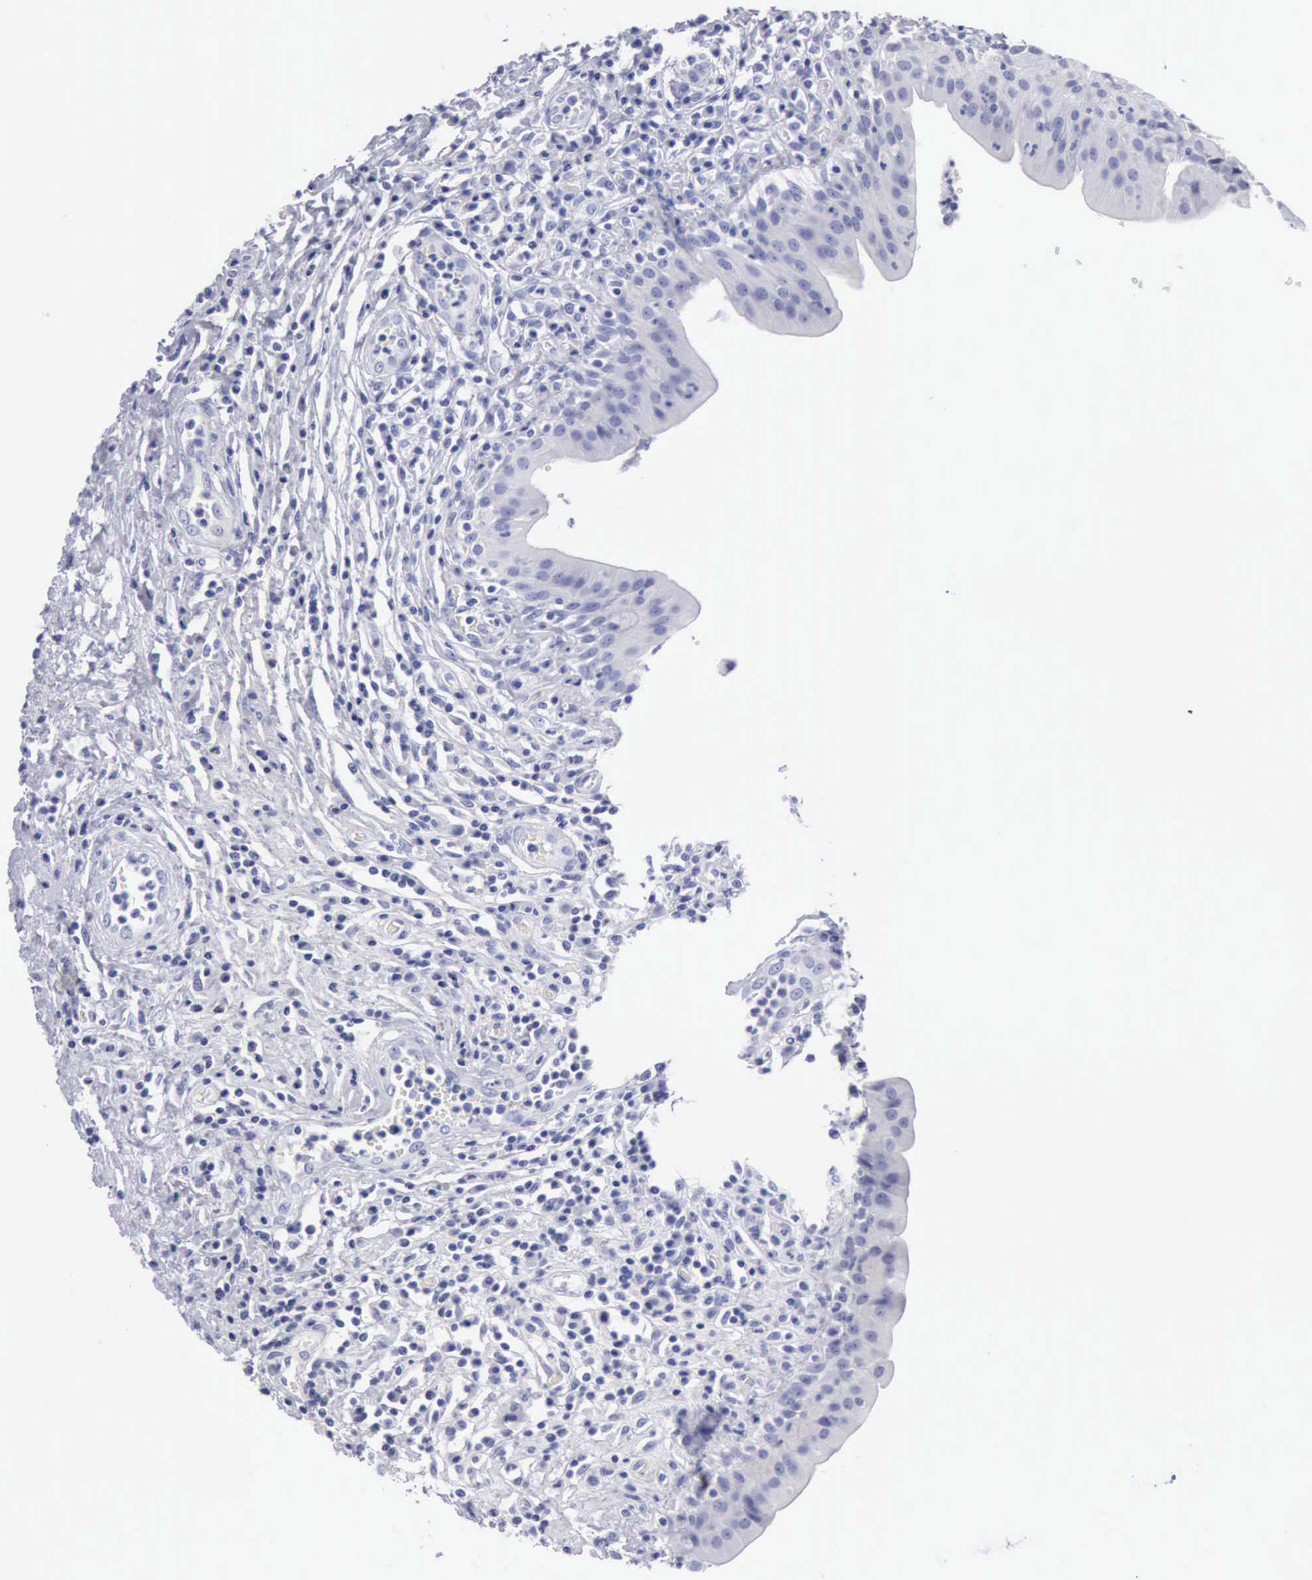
{"staining": {"intensity": "negative", "quantity": "none", "location": "none"}, "tissue": "urinary bladder", "cell_type": "Urothelial cells", "image_type": "normal", "snomed": [{"axis": "morphology", "description": "Normal tissue, NOS"}, {"axis": "topography", "description": "Urinary bladder"}], "caption": "Photomicrograph shows no significant protein staining in urothelial cells of normal urinary bladder. Brightfield microscopy of IHC stained with DAB (brown) and hematoxylin (blue), captured at high magnification.", "gene": "CYP19A1", "patient": {"sex": "female", "age": 85}}